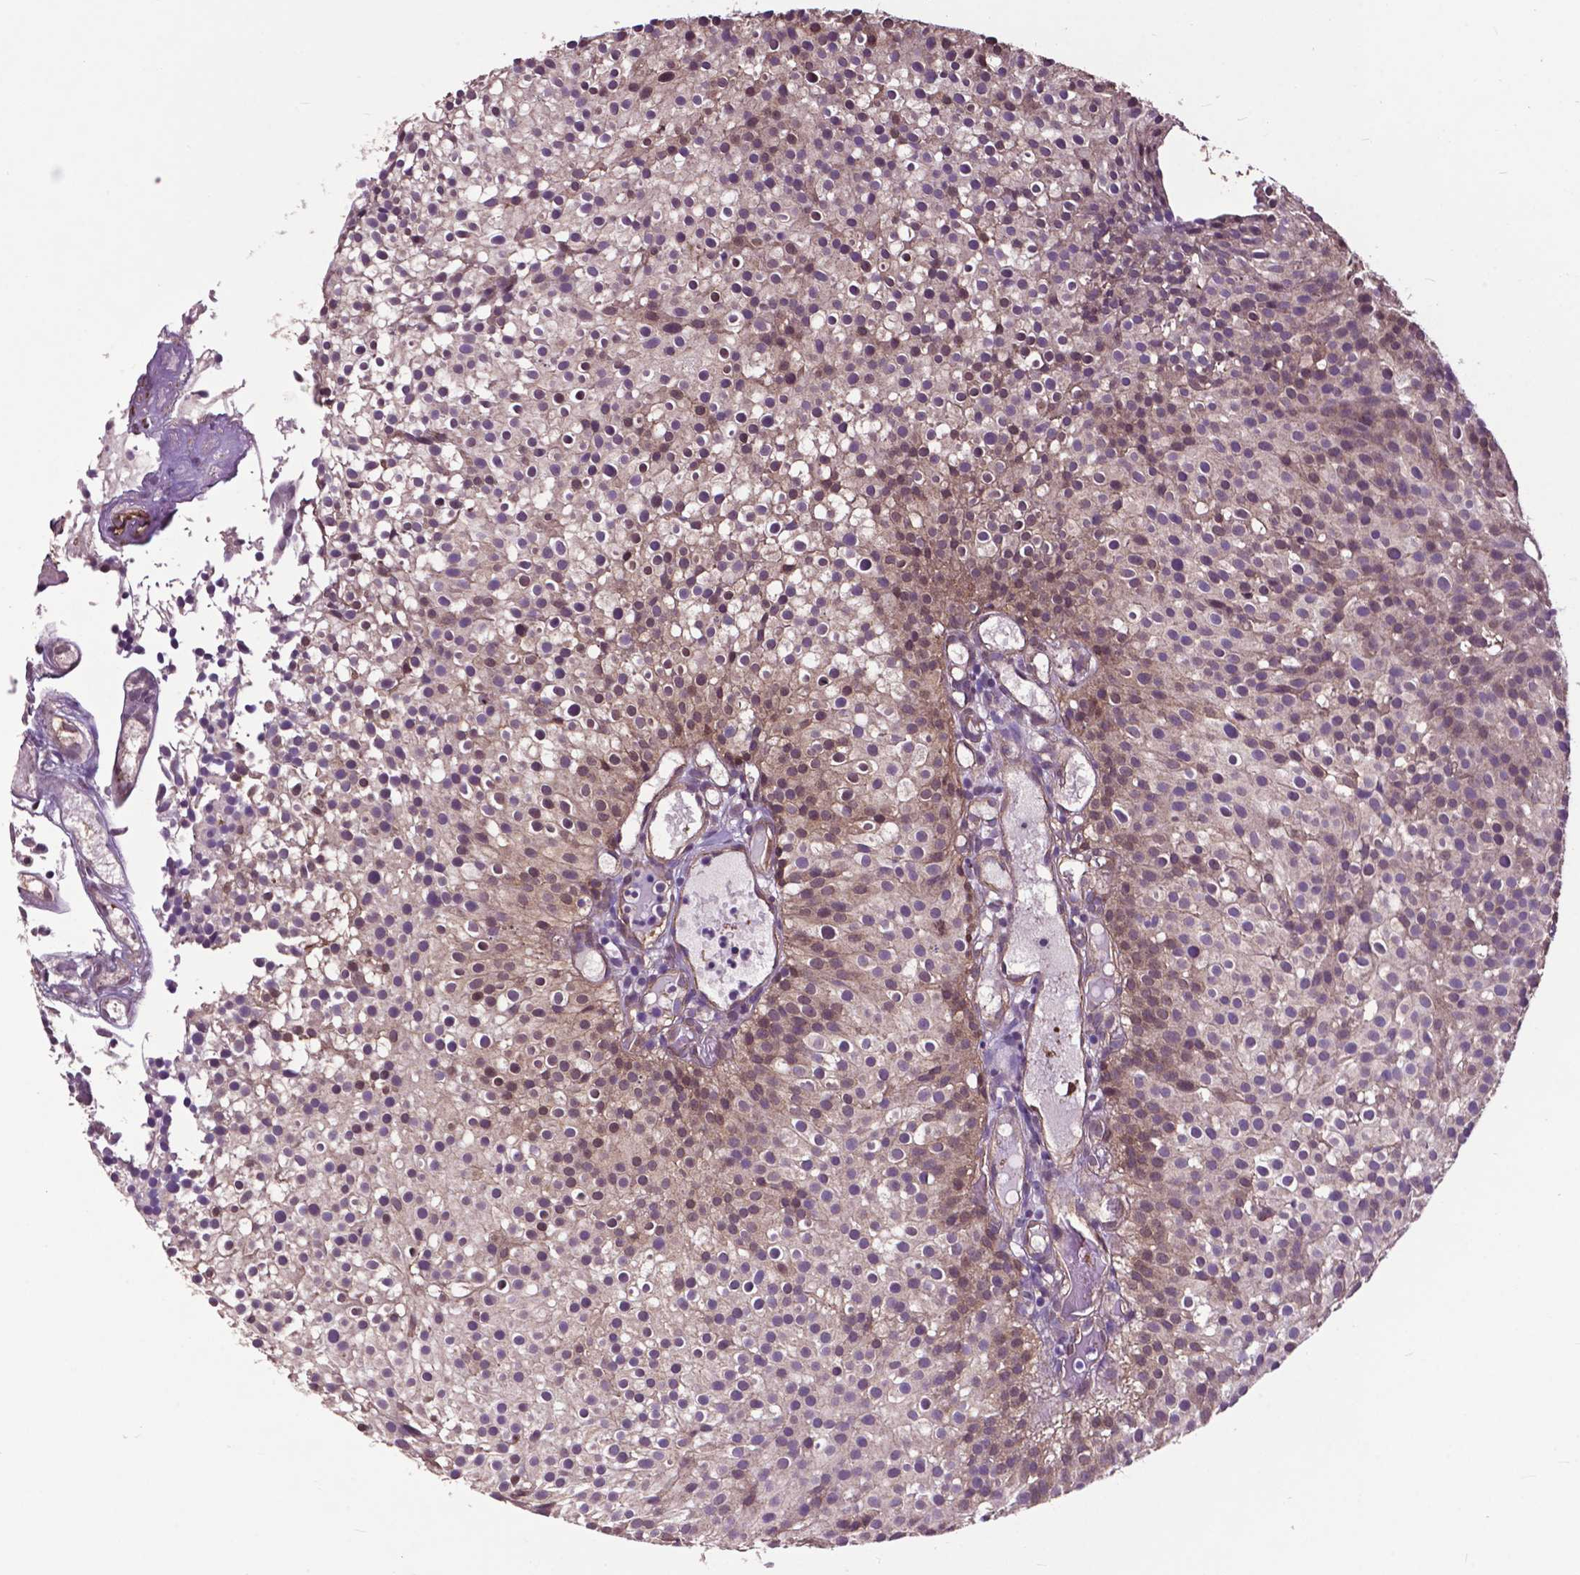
{"staining": {"intensity": "weak", "quantity": ">75%", "location": "cytoplasmic/membranous,nuclear"}, "tissue": "urothelial cancer", "cell_type": "Tumor cells", "image_type": "cancer", "snomed": [{"axis": "morphology", "description": "Urothelial carcinoma, Low grade"}, {"axis": "topography", "description": "Urinary bladder"}], "caption": "Protein staining displays weak cytoplasmic/membranous and nuclear staining in about >75% of tumor cells in urothelial carcinoma (low-grade).", "gene": "PDLIM1", "patient": {"sex": "male", "age": 63}}